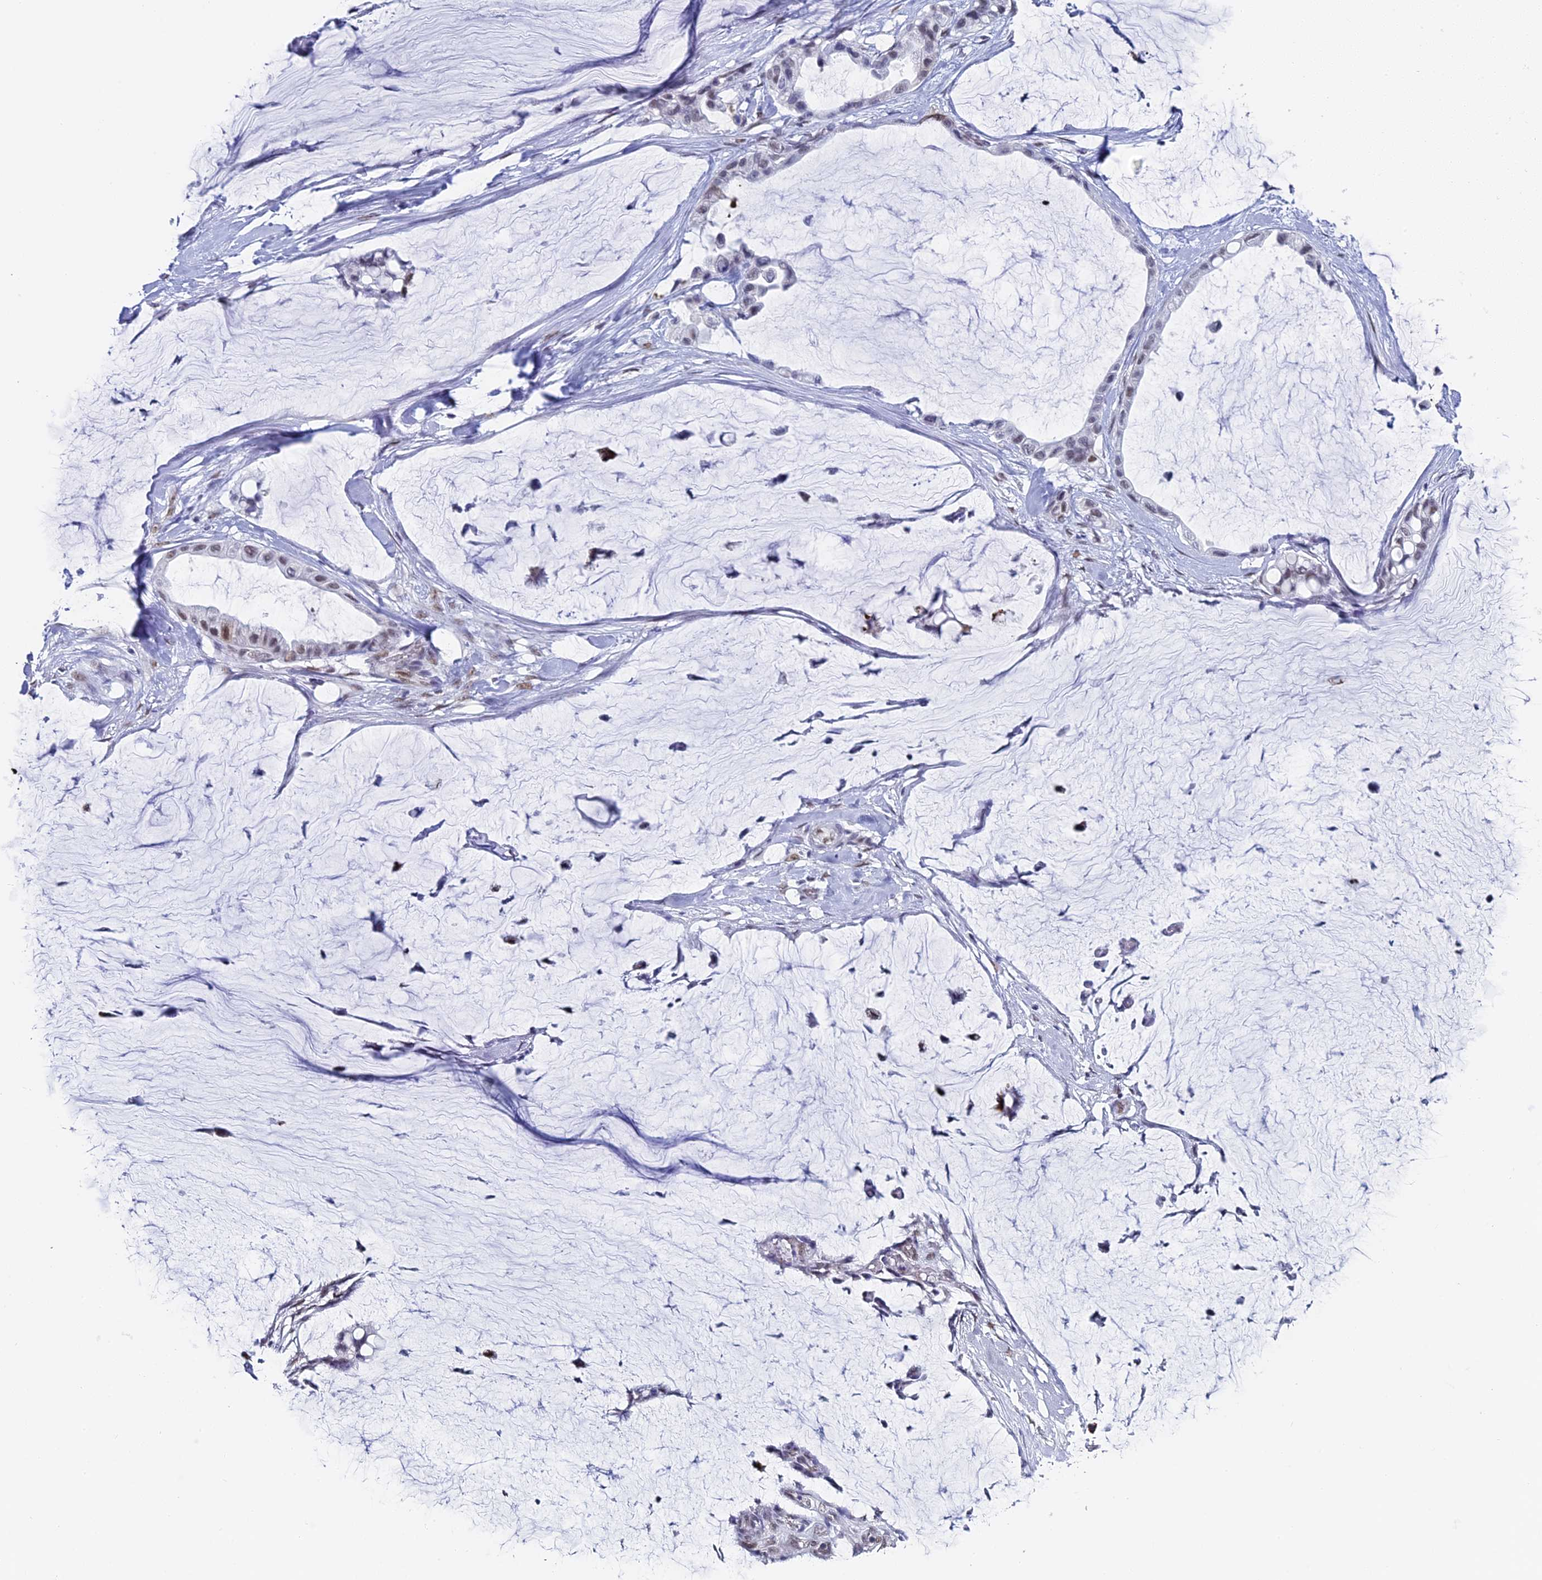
{"staining": {"intensity": "negative", "quantity": "none", "location": "none"}, "tissue": "ovarian cancer", "cell_type": "Tumor cells", "image_type": "cancer", "snomed": [{"axis": "morphology", "description": "Cystadenocarcinoma, mucinous, NOS"}, {"axis": "topography", "description": "Ovary"}], "caption": "A high-resolution image shows immunohistochemistry (IHC) staining of ovarian mucinous cystadenocarcinoma, which reveals no significant expression in tumor cells.", "gene": "CD2BP2", "patient": {"sex": "female", "age": 39}}